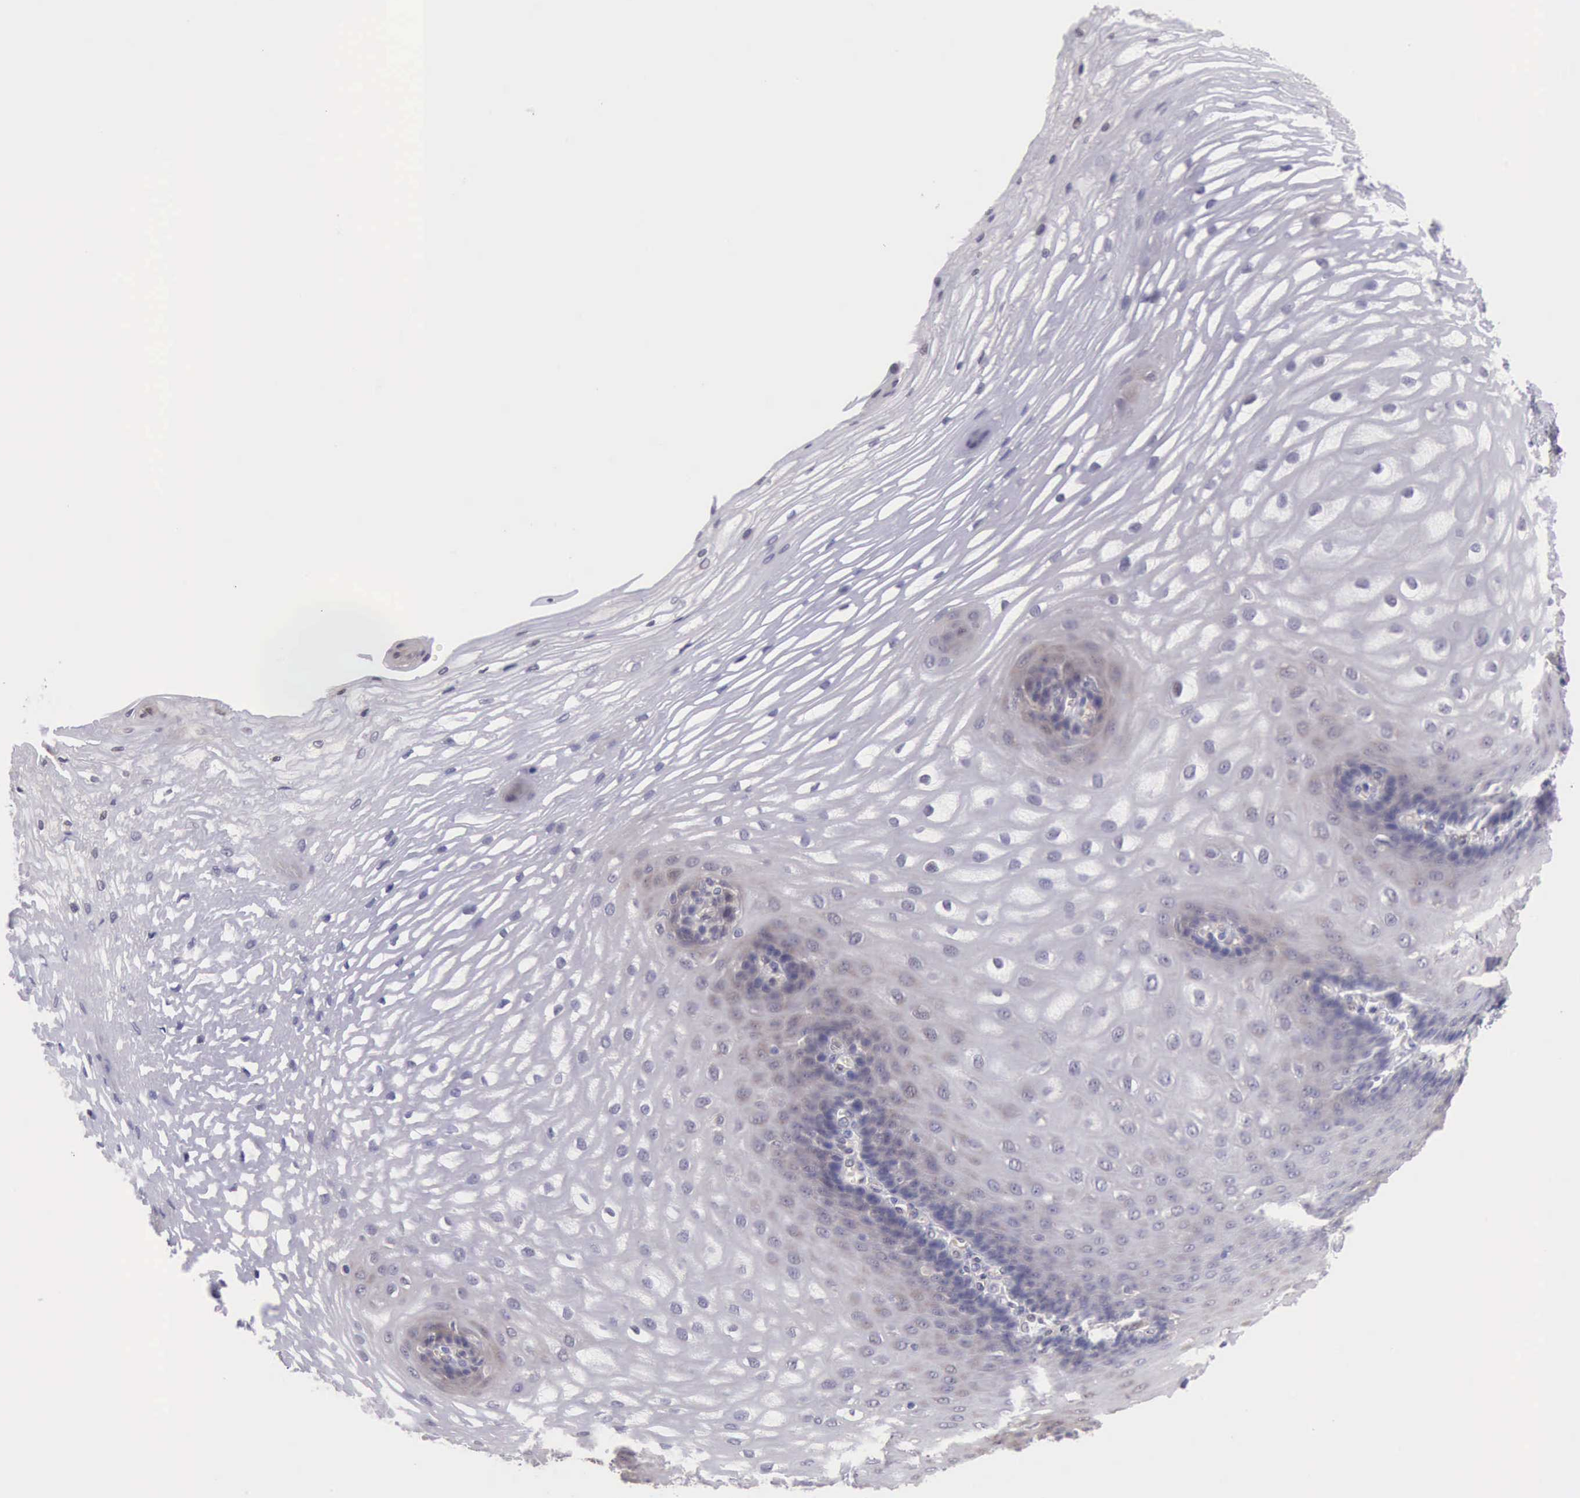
{"staining": {"intensity": "weak", "quantity": "<25%", "location": "cytoplasmic/membranous"}, "tissue": "esophagus", "cell_type": "Squamous epithelial cells", "image_type": "normal", "snomed": [{"axis": "morphology", "description": "Normal tissue, NOS"}, {"axis": "morphology", "description": "Adenocarcinoma, NOS"}, {"axis": "topography", "description": "Esophagus"}, {"axis": "topography", "description": "Stomach"}], "caption": "High magnification brightfield microscopy of normal esophagus stained with DAB (brown) and counterstained with hematoxylin (blue): squamous epithelial cells show no significant staining. (DAB immunohistochemistry (IHC) visualized using brightfield microscopy, high magnification).", "gene": "DNAJB7", "patient": {"sex": "male", "age": 62}}